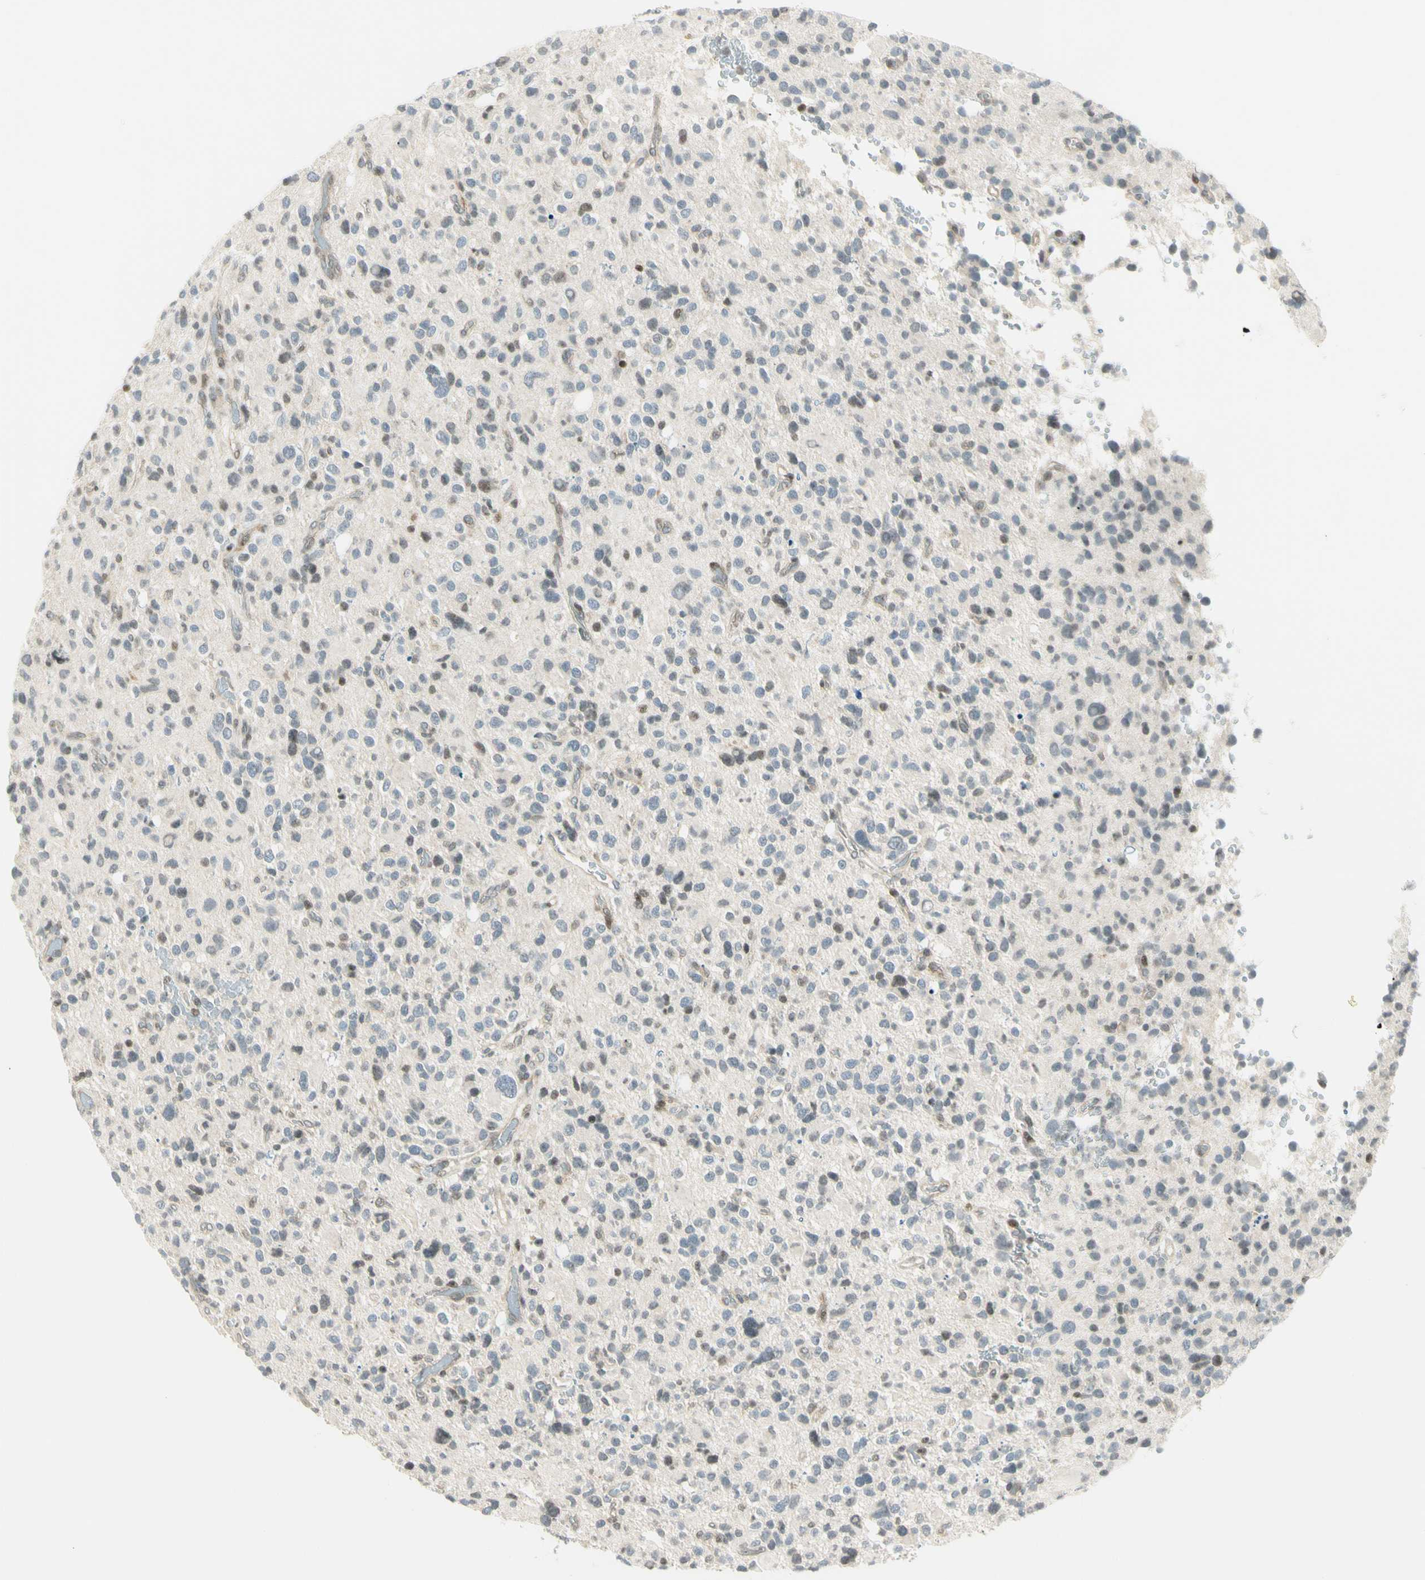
{"staining": {"intensity": "negative", "quantity": "none", "location": "none"}, "tissue": "glioma", "cell_type": "Tumor cells", "image_type": "cancer", "snomed": [{"axis": "morphology", "description": "Glioma, malignant, High grade"}, {"axis": "topography", "description": "Brain"}], "caption": "IHC image of neoplastic tissue: glioma stained with DAB reveals no significant protein positivity in tumor cells.", "gene": "TPT1", "patient": {"sex": "male", "age": 48}}